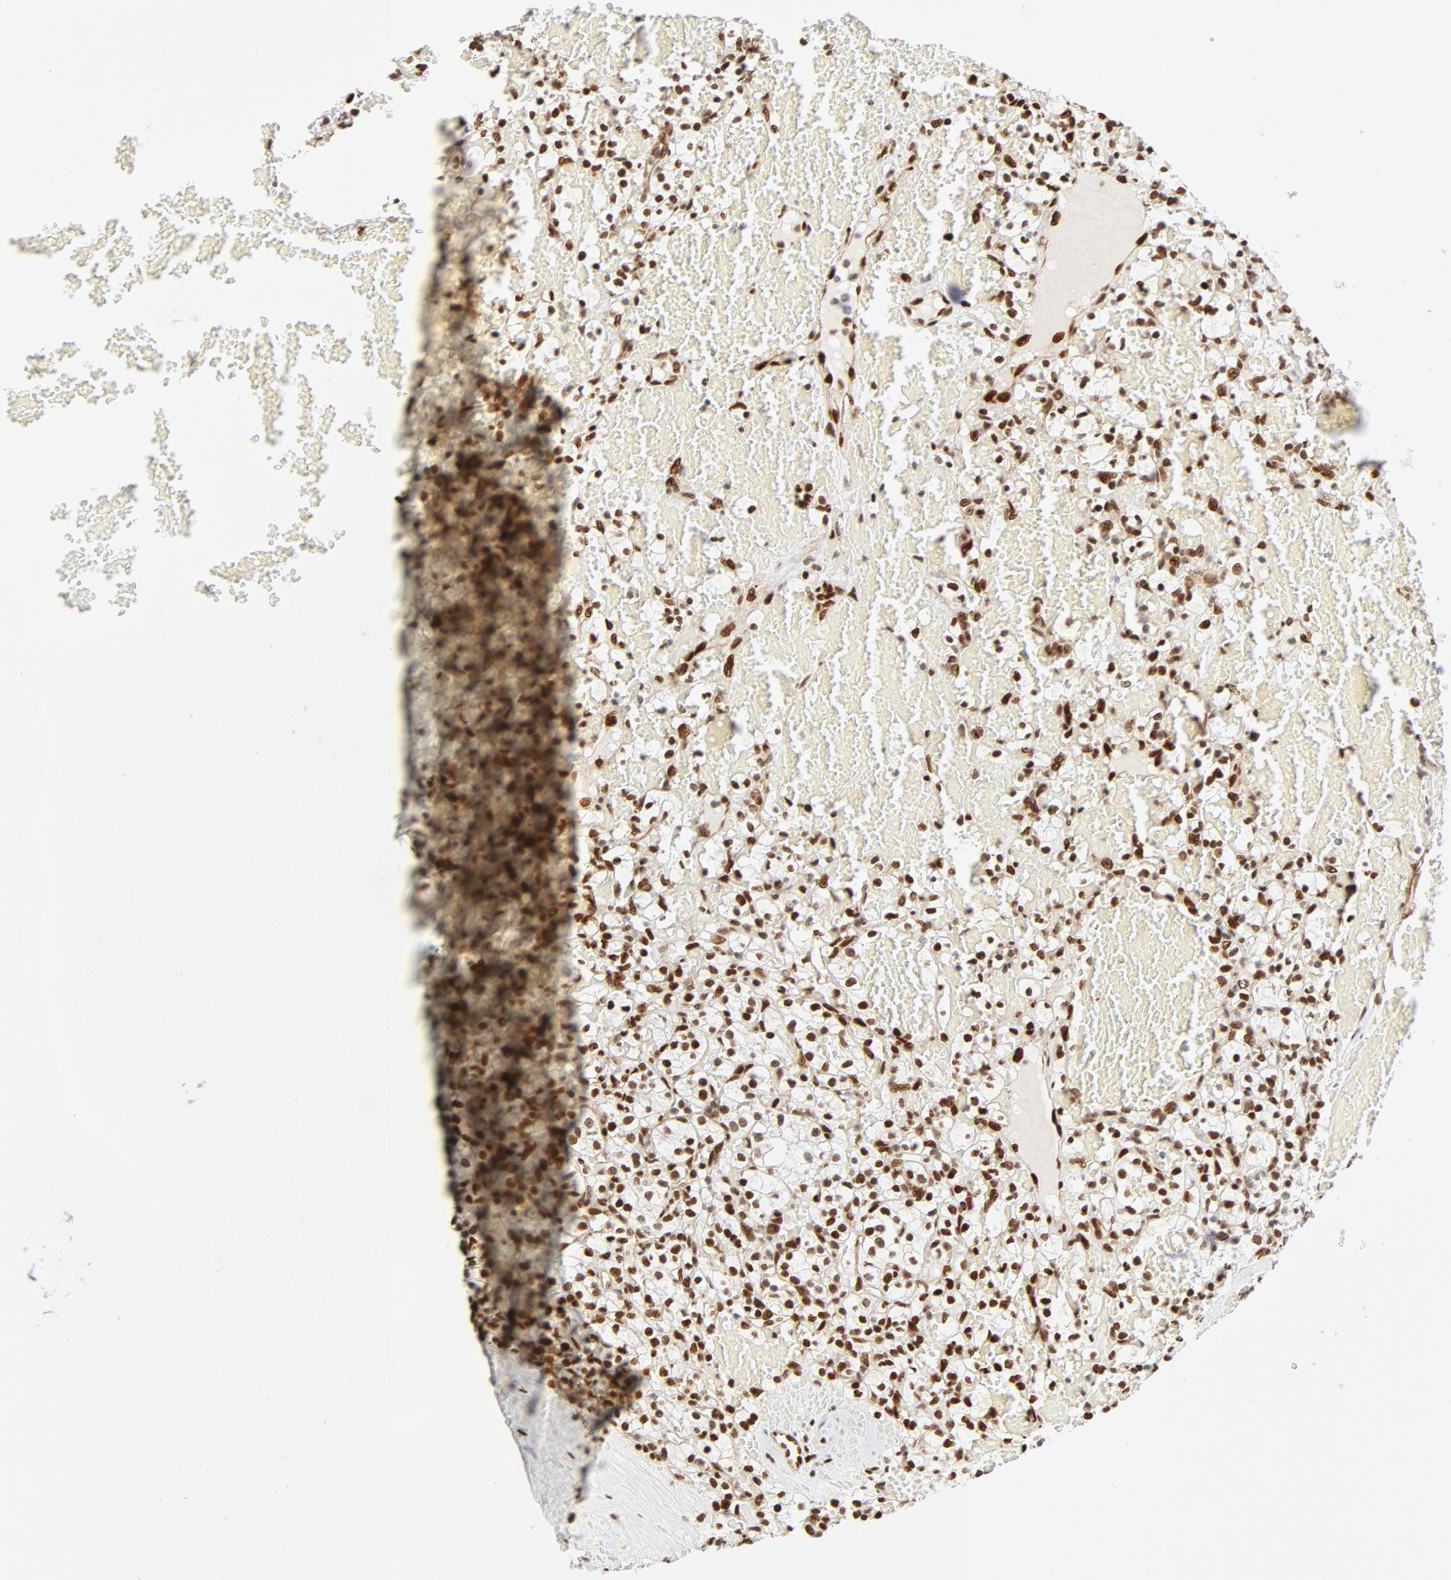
{"staining": {"intensity": "moderate", "quantity": ">75%", "location": "nuclear"}, "tissue": "renal cancer", "cell_type": "Tumor cells", "image_type": "cancer", "snomed": [{"axis": "morphology", "description": "Adenocarcinoma, NOS"}, {"axis": "topography", "description": "Kidney"}], "caption": "This histopathology image demonstrates IHC staining of human renal cancer, with medium moderate nuclear expression in approximately >75% of tumor cells.", "gene": "MEF2A", "patient": {"sex": "female", "age": 60}}